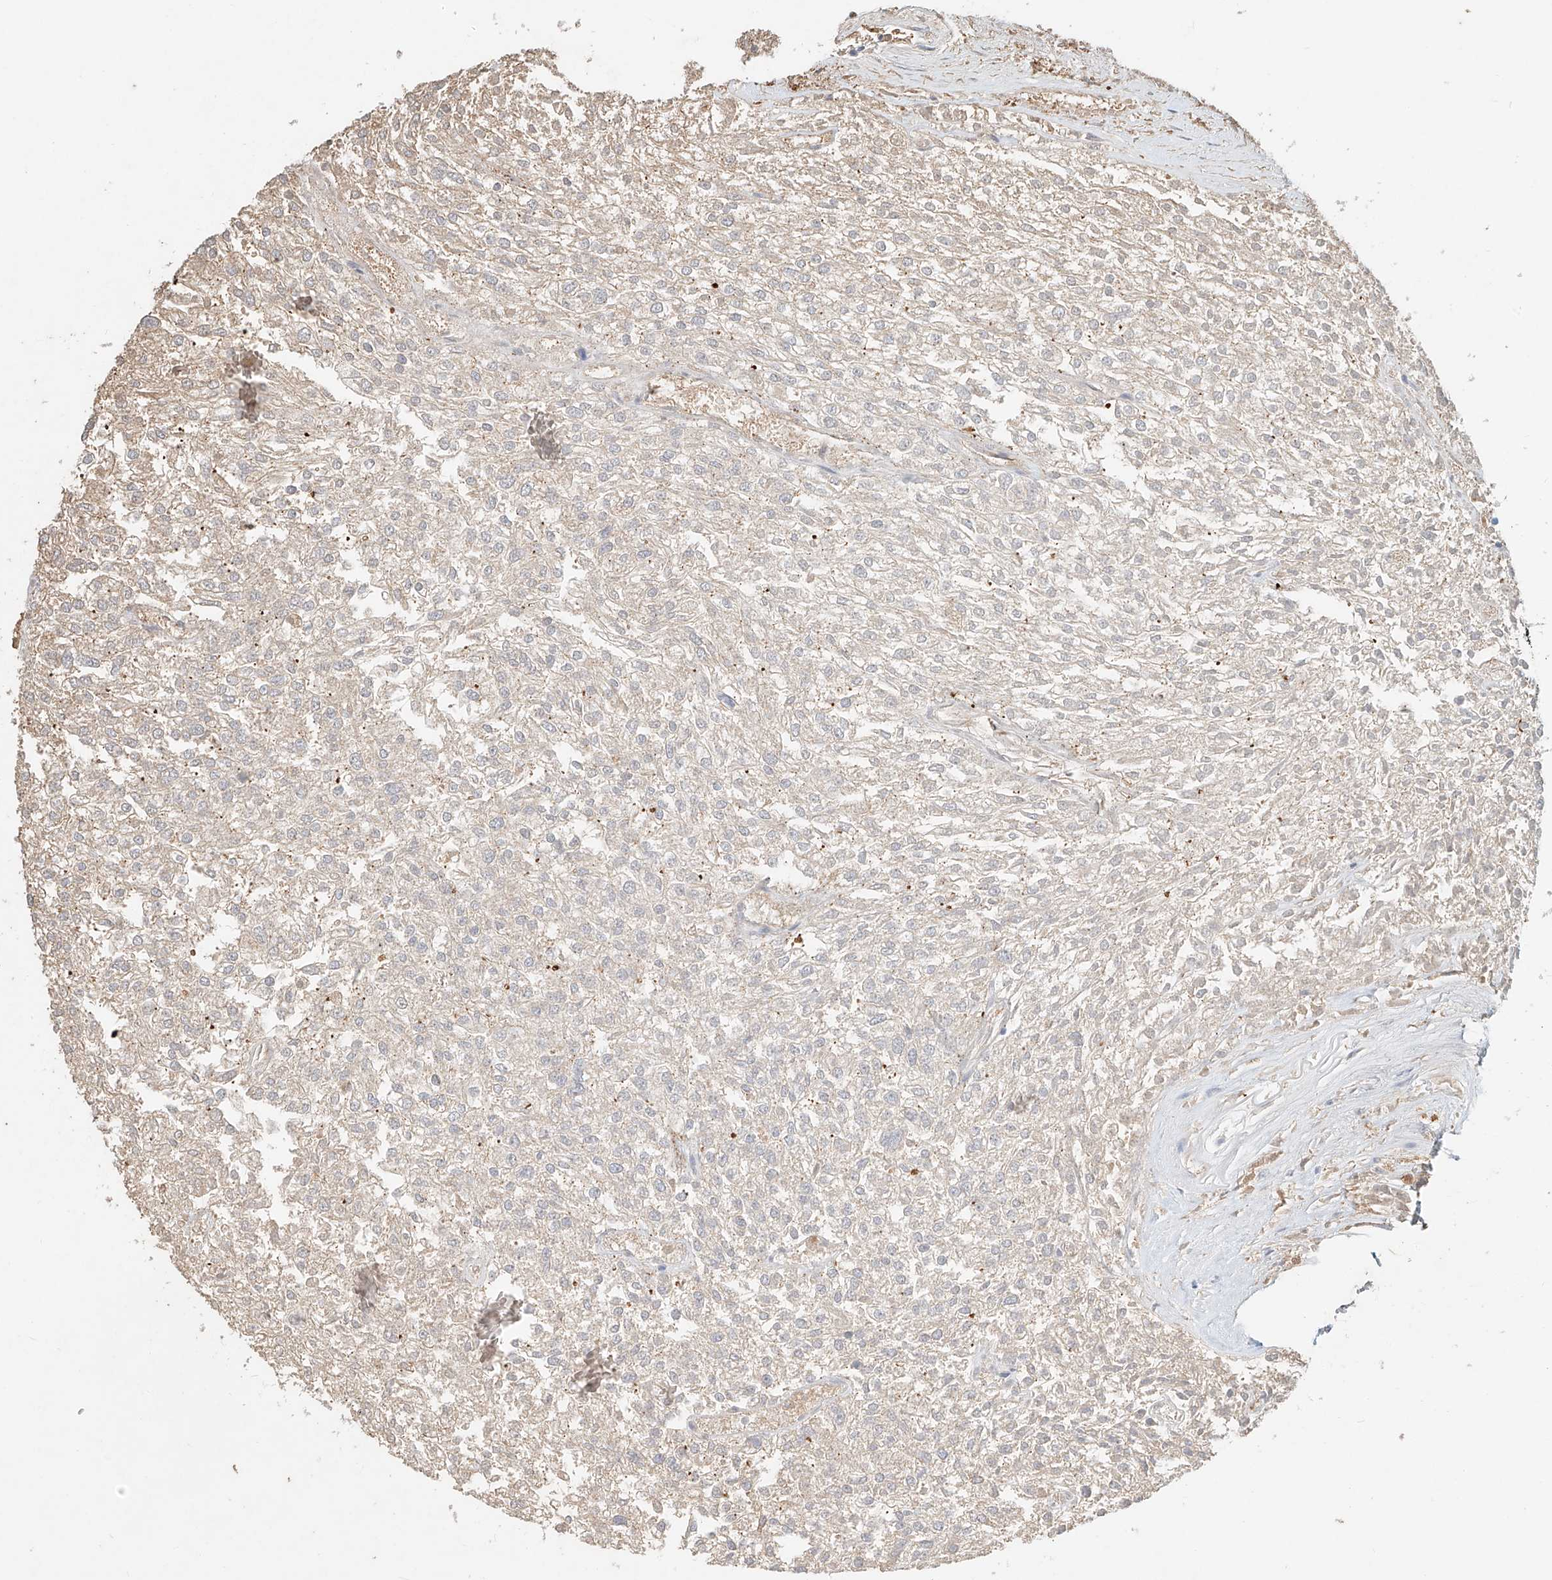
{"staining": {"intensity": "negative", "quantity": "none", "location": "none"}, "tissue": "renal cancer", "cell_type": "Tumor cells", "image_type": "cancer", "snomed": [{"axis": "morphology", "description": "Adenocarcinoma, NOS"}, {"axis": "topography", "description": "Kidney"}], "caption": "Tumor cells are negative for brown protein staining in renal cancer. (DAB (3,3'-diaminobenzidine) IHC visualized using brightfield microscopy, high magnification).", "gene": "RMND1", "patient": {"sex": "female", "age": 54}}